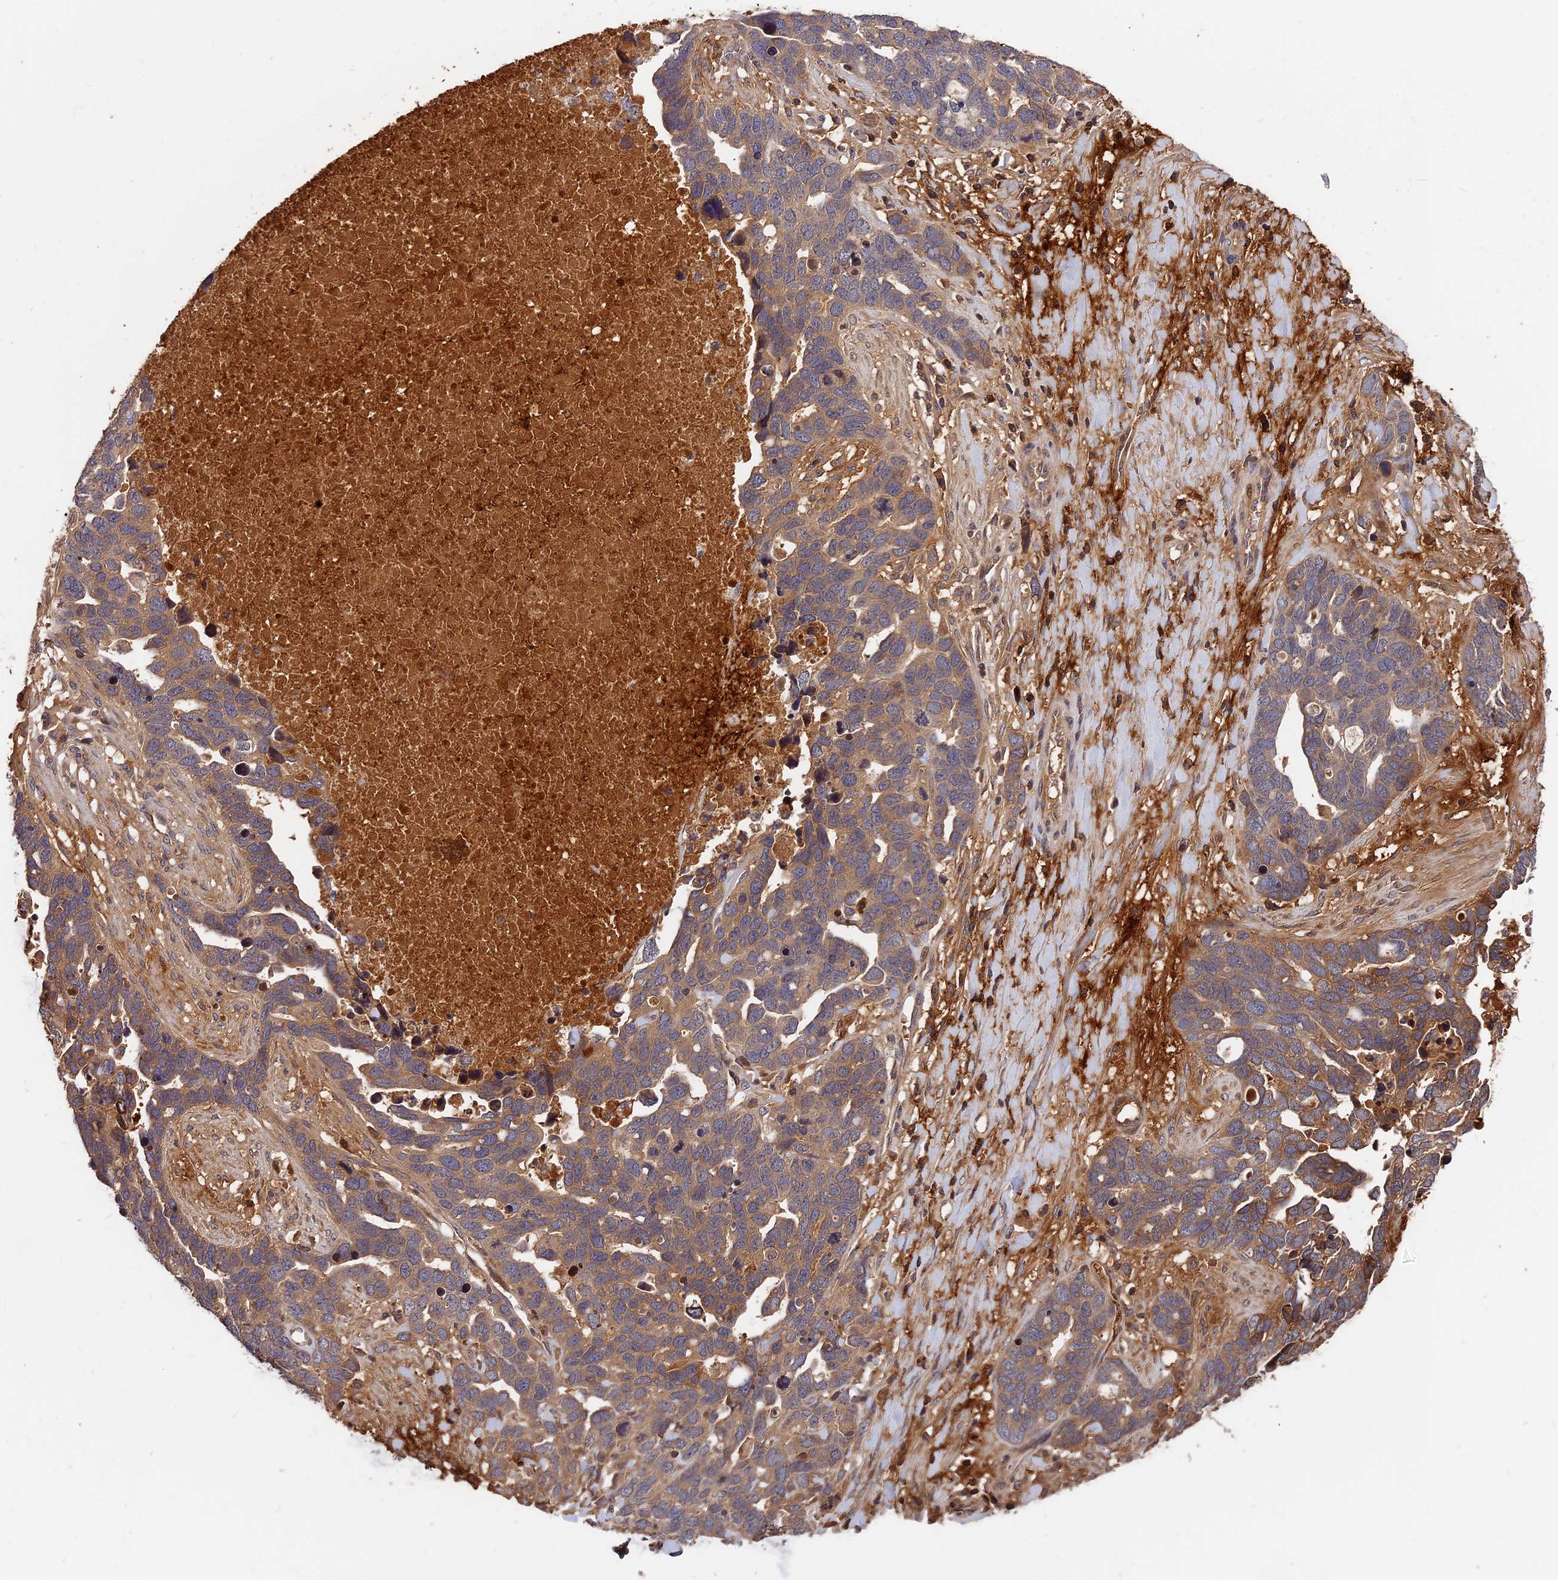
{"staining": {"intensity": "moderate", "quantity": ">75%", "location": "cytoplasmic/membranous"}, "tissue": "ovarian cancer", "cell_type": "Tumor cells", "image_type": "cancer", "snomed": [{"axis": "morphology", "description": "Cystadenocarcinoma, serous, NOS"}, {"axis": "topography", "description": "Ovary"}], "caption": "Ovarian cancer (serous cystadenocarcinoma) stained for a protein displays moderate cytoplasmic/membranous positivity in tumor cells.", "gene": "ITIH1", "patient": {"sex": "female", "age": 54}}